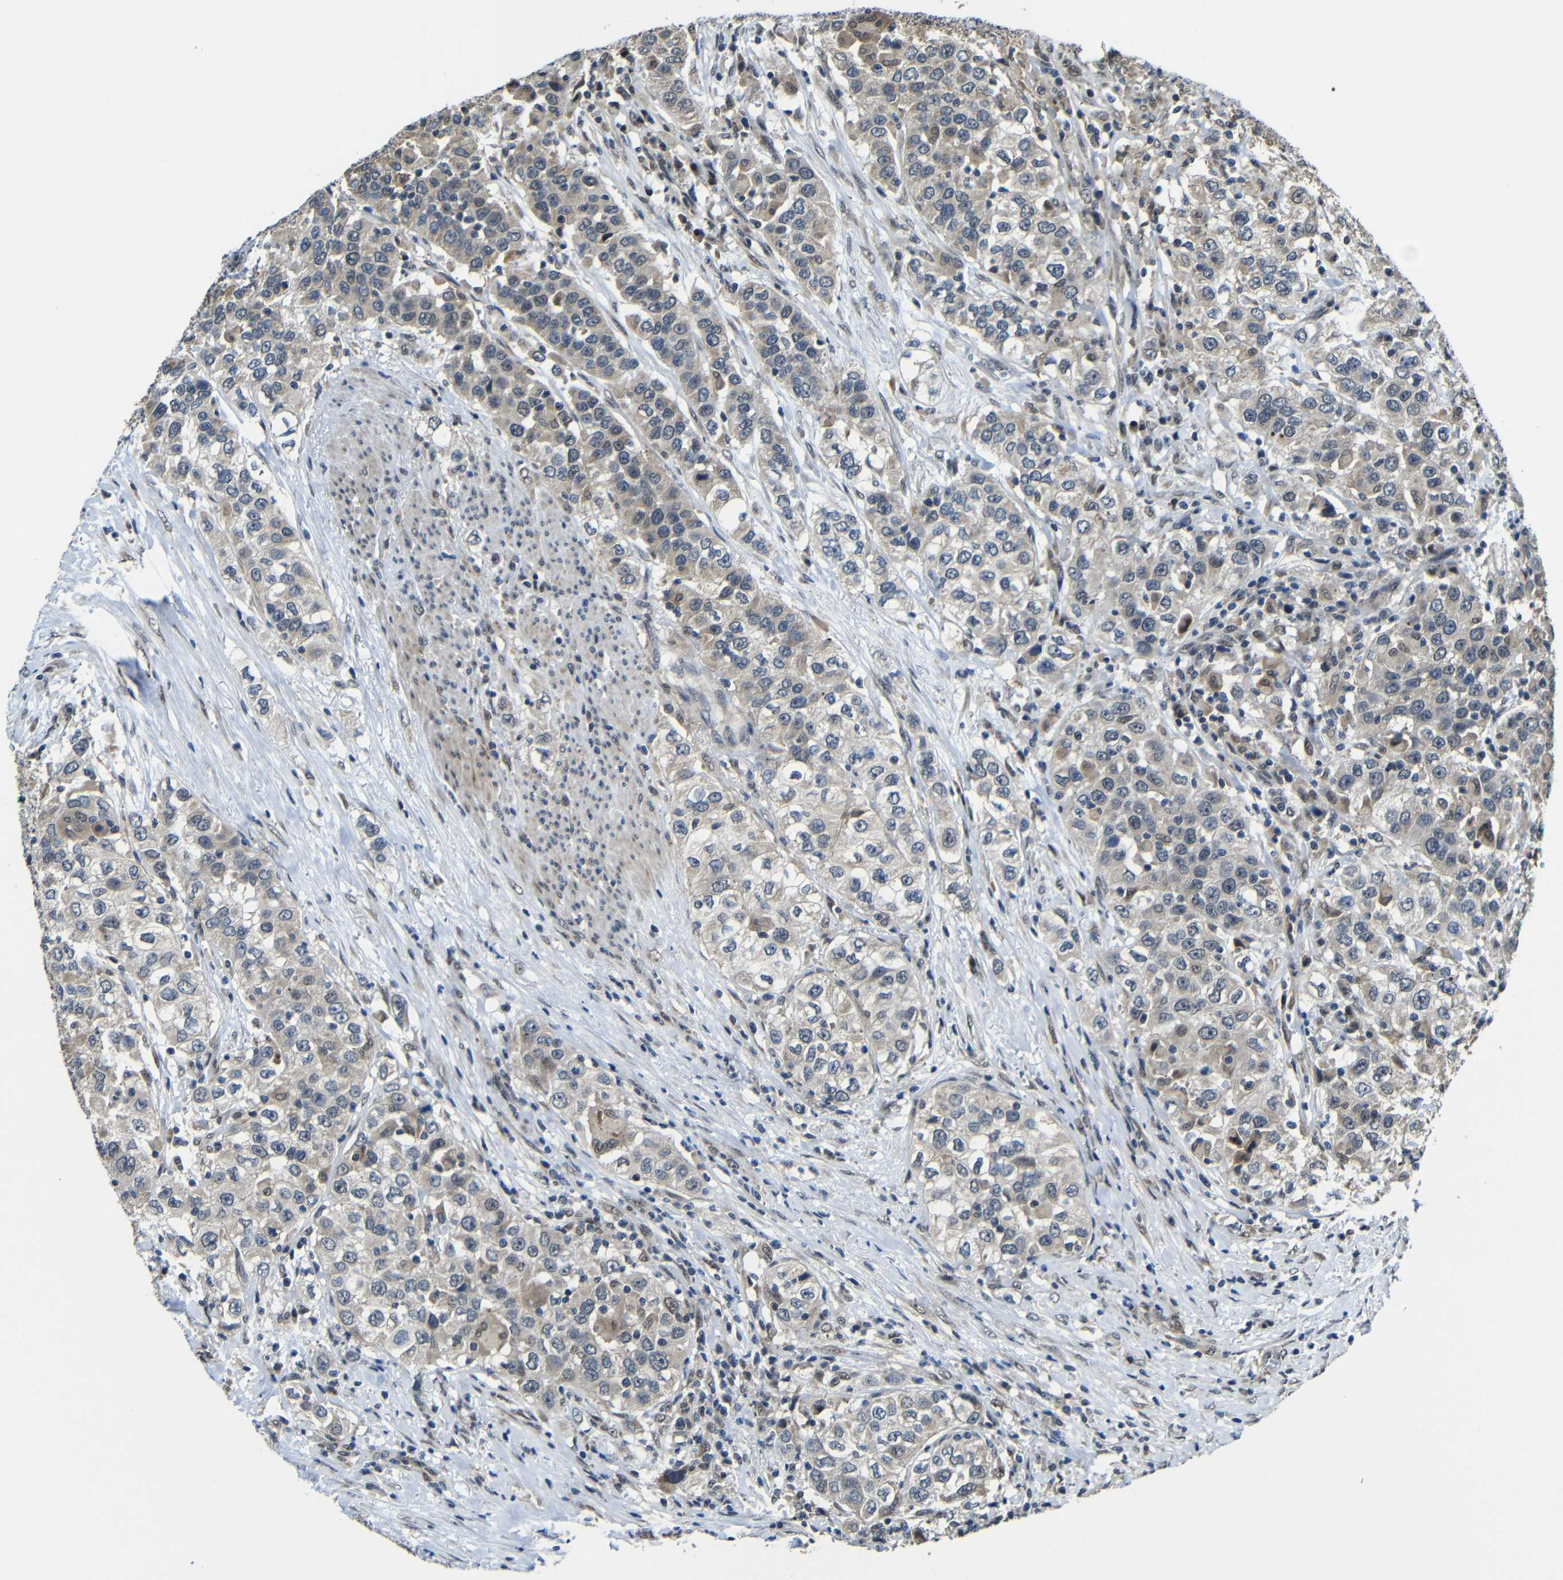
{"staining": {"intensity": "weak", "quantity": ">75%", "location": "cytoplasmic/membranous"}, "tissue": "urothelial cancer", "cell_type": "Tumor cells", "image_type": "cancer", "snomed": [{"axis": "morphology", "description": "Urothelial carcinoma, High grade"}, {"axis": "topography", "description": "Urinary bladder"}], "caption": "Human high-grade urothelial carcinoma stained with a brown dye reveals weak cytoplasmic/membranous positive expression in approximately >75% of tumor cells.", "gene": "FAM172A", "patient": {"sex": "female", "age": 80}}